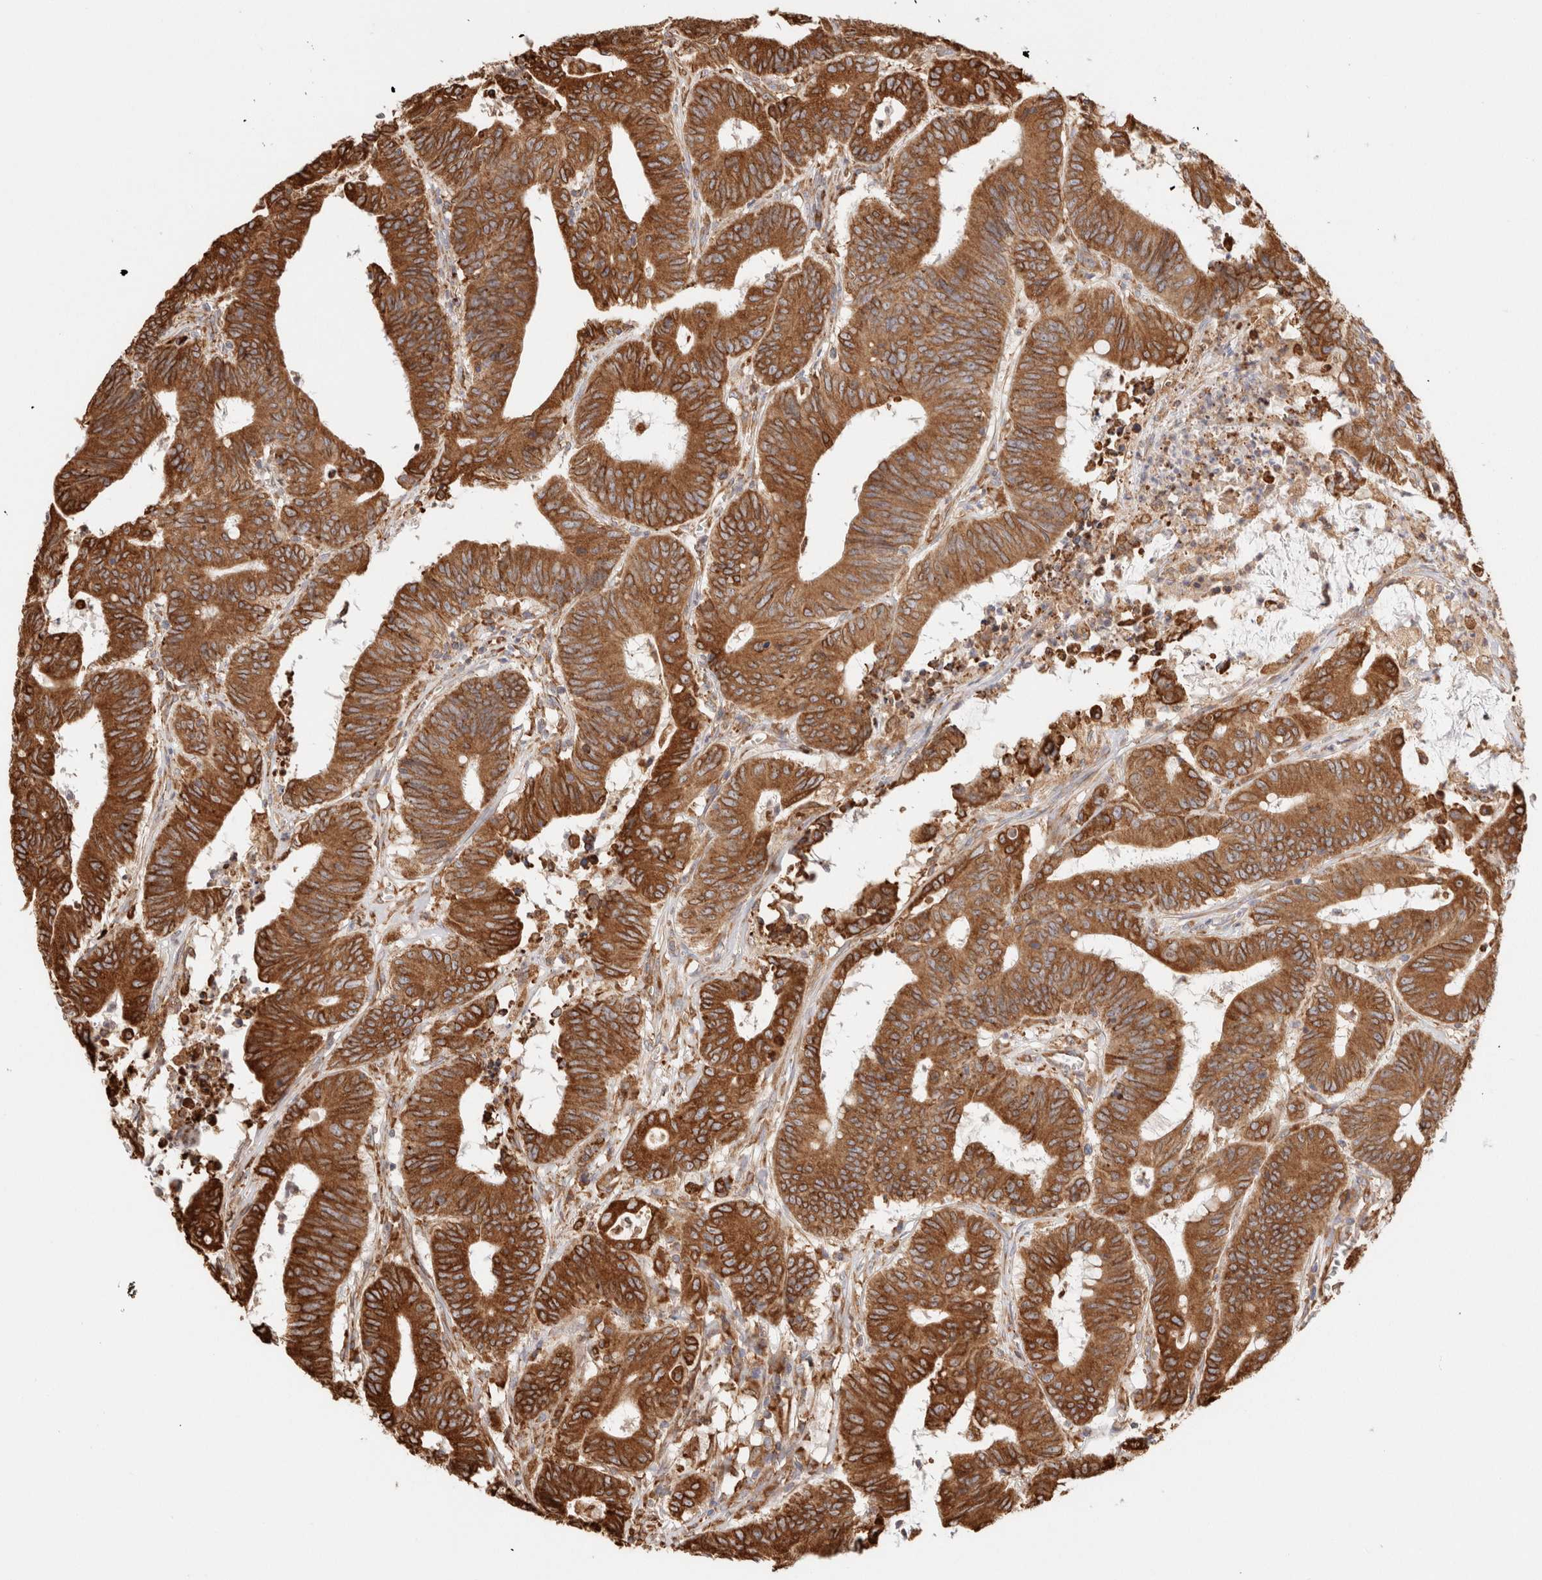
{"staining": {"intensity": "strong", "quantity": ">75%", "location": "cytoplasmic/membranous"}, "tissue": "colorectal cancer", "cell_type": "Tumor cells", "image_type": "cancer", "snomed": [{"axis": "morphology", "description": "Adenocarcinoma, NOS"}, {"axis": "topography", "description": "Colon"}], "caption": "Immunohistochemical staining of adenocarcinoma (colorectal) exhibits high levels of strong cytoplasmic/membranous protein positivity in about >75% of tumor cells.", "gene": "FER", "patient": {"sex": "male", "age": 45}}